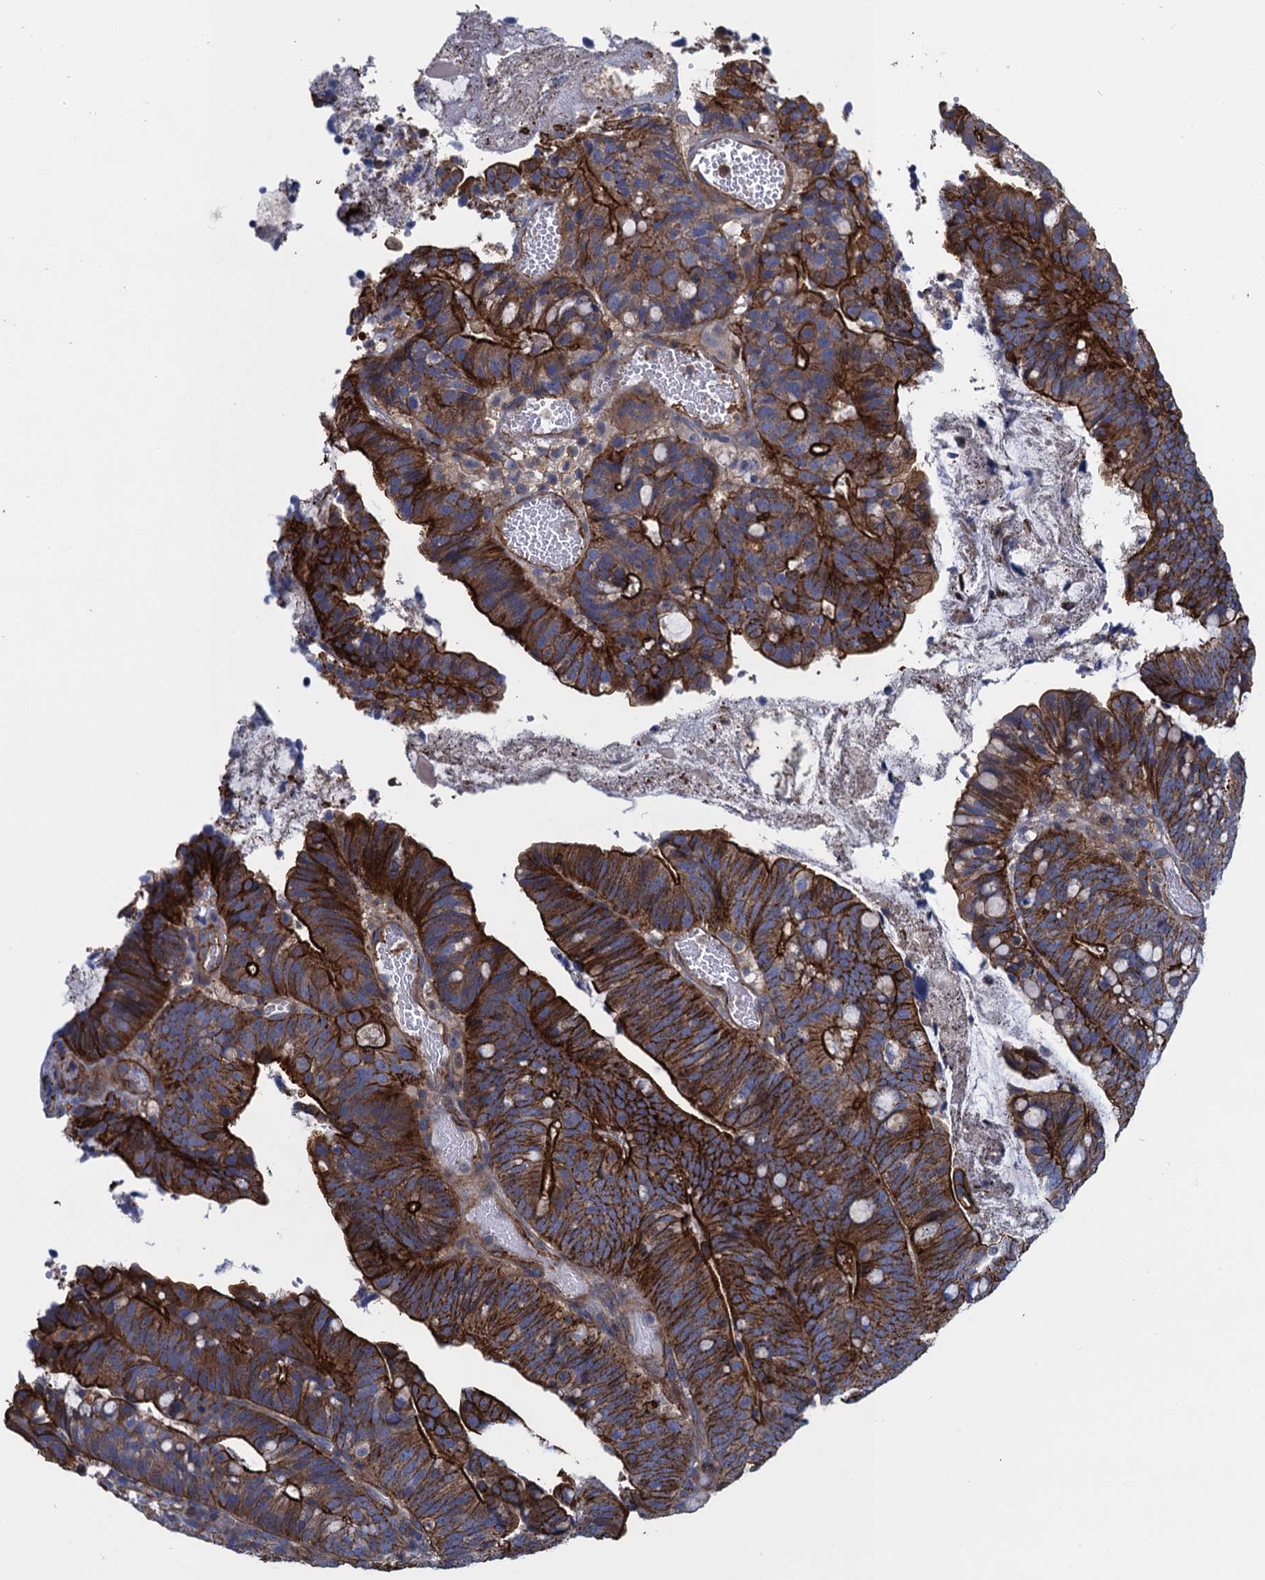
{"staining": {"intensity": "strong", "quantity": ">75%", "location": "cytoplasmic/membranous"}, "tissue": "colorectal cancer", "cell_type": "Tumor cells", "image_type": "cancer", "snomed": [{"axis": "morphology", "description": "Adenocarcinoma, NOS"}, {"axis": "topography", "description": "Colon"}], "caption": "High-power microscopy captured an immunohistochemistry (IHC) histopathology image of colorectal adenocarcinoma, revealing strong cytoplasmic/membranous staining in about >75% of tumor cells.", "gene": "PROSER2", "patient": {"sex": "female", "age": 66}}